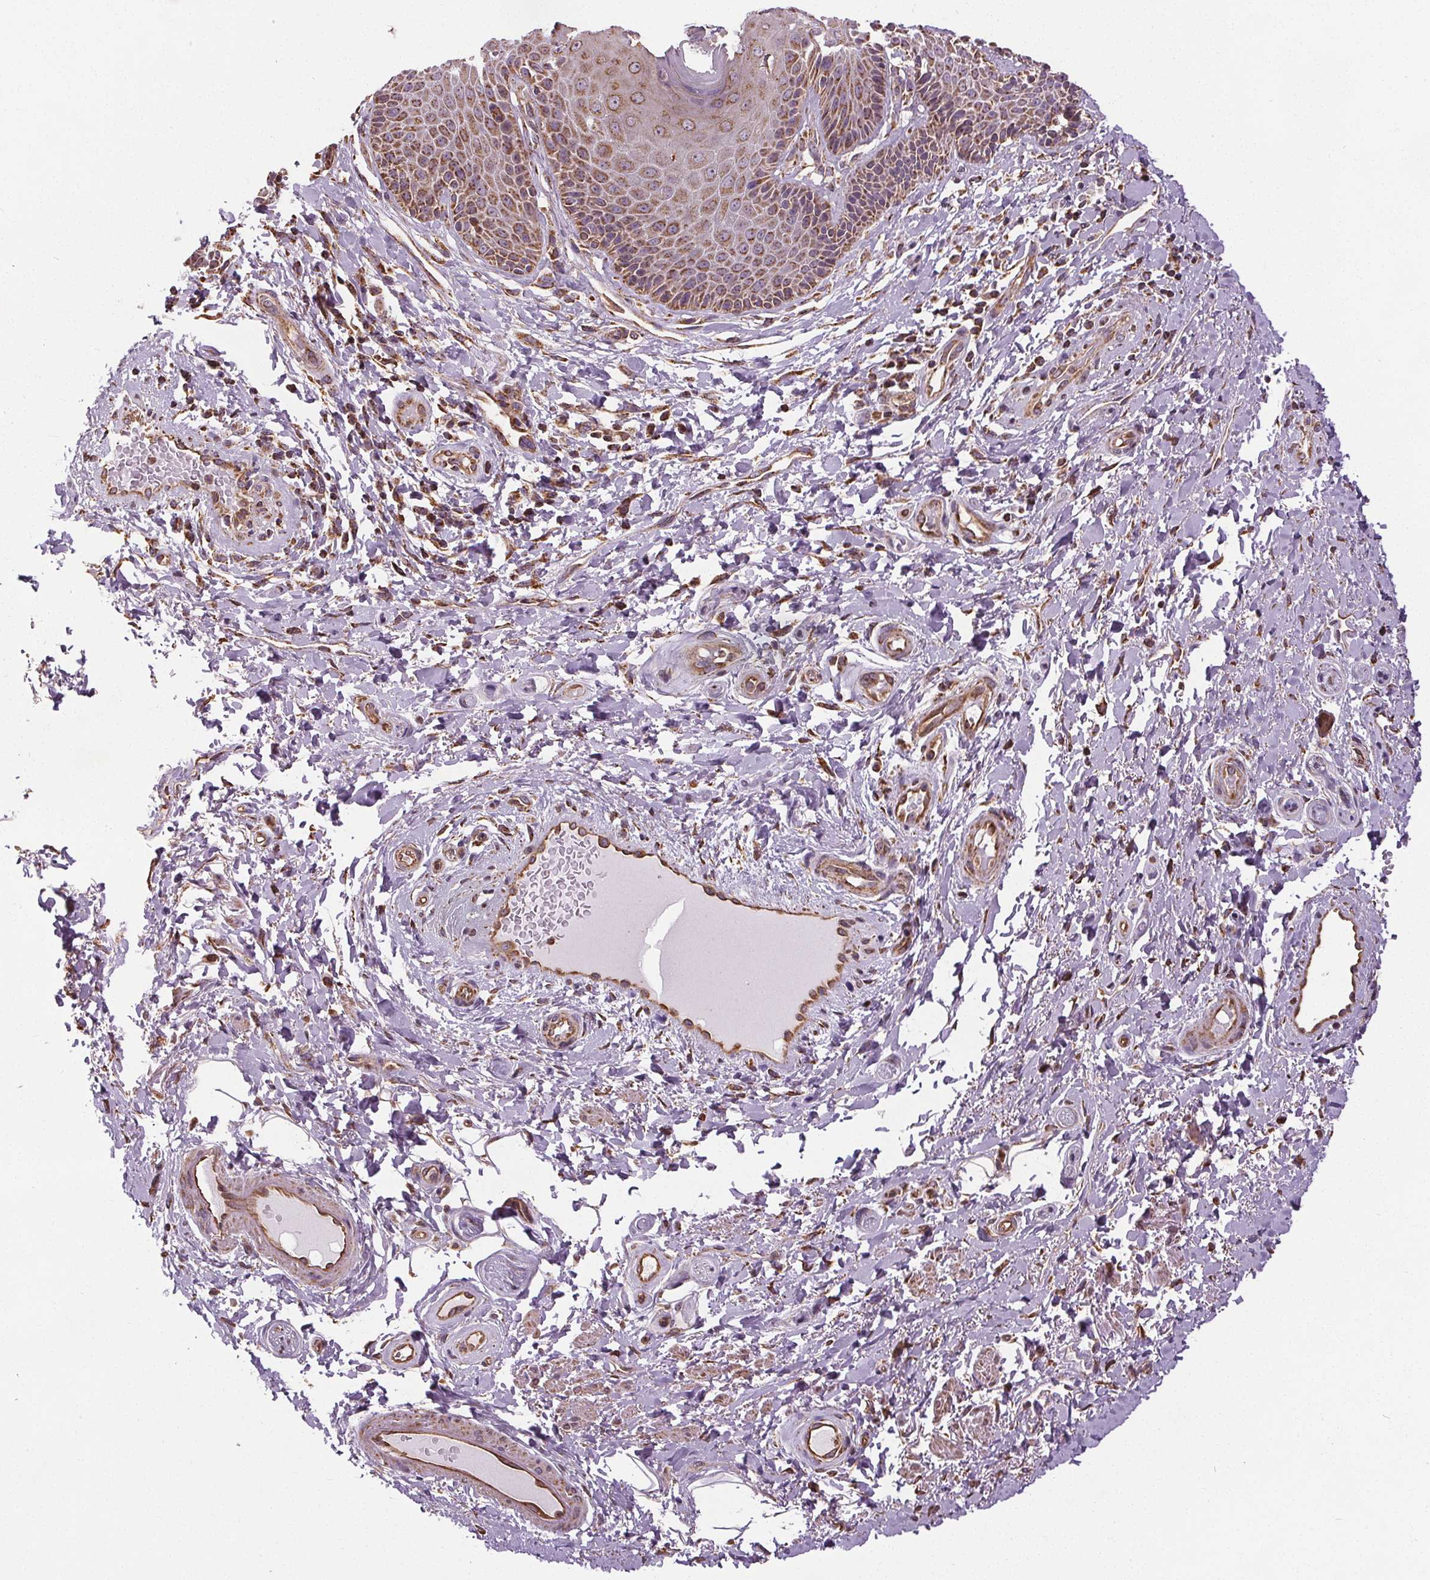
{"staining": {"intensity": "moderate", "quantity": "25%-75%", "location": "cytoplasmic/membranous"}, "tissue": "skin", "cell_type": "Epidermal cells", "image_type": "normal", "snomed": [{"axis": "morphology", "description": "Normal tissue, NOS"}, {"axis": "topography", "description": "Anal"}, {"axis": "topography", "description": "Peripheral nerve tissue"}], "caption": "IHC micrograph of unremarkable skin stained for a protein (brown), which demonstrates medium levels of moderate cytoplasmic/membranous positivity in approximately 25%-75% of epidermal cells.", "gene": "ZNF548", "patient": {"sex": "male", "age": 51}}